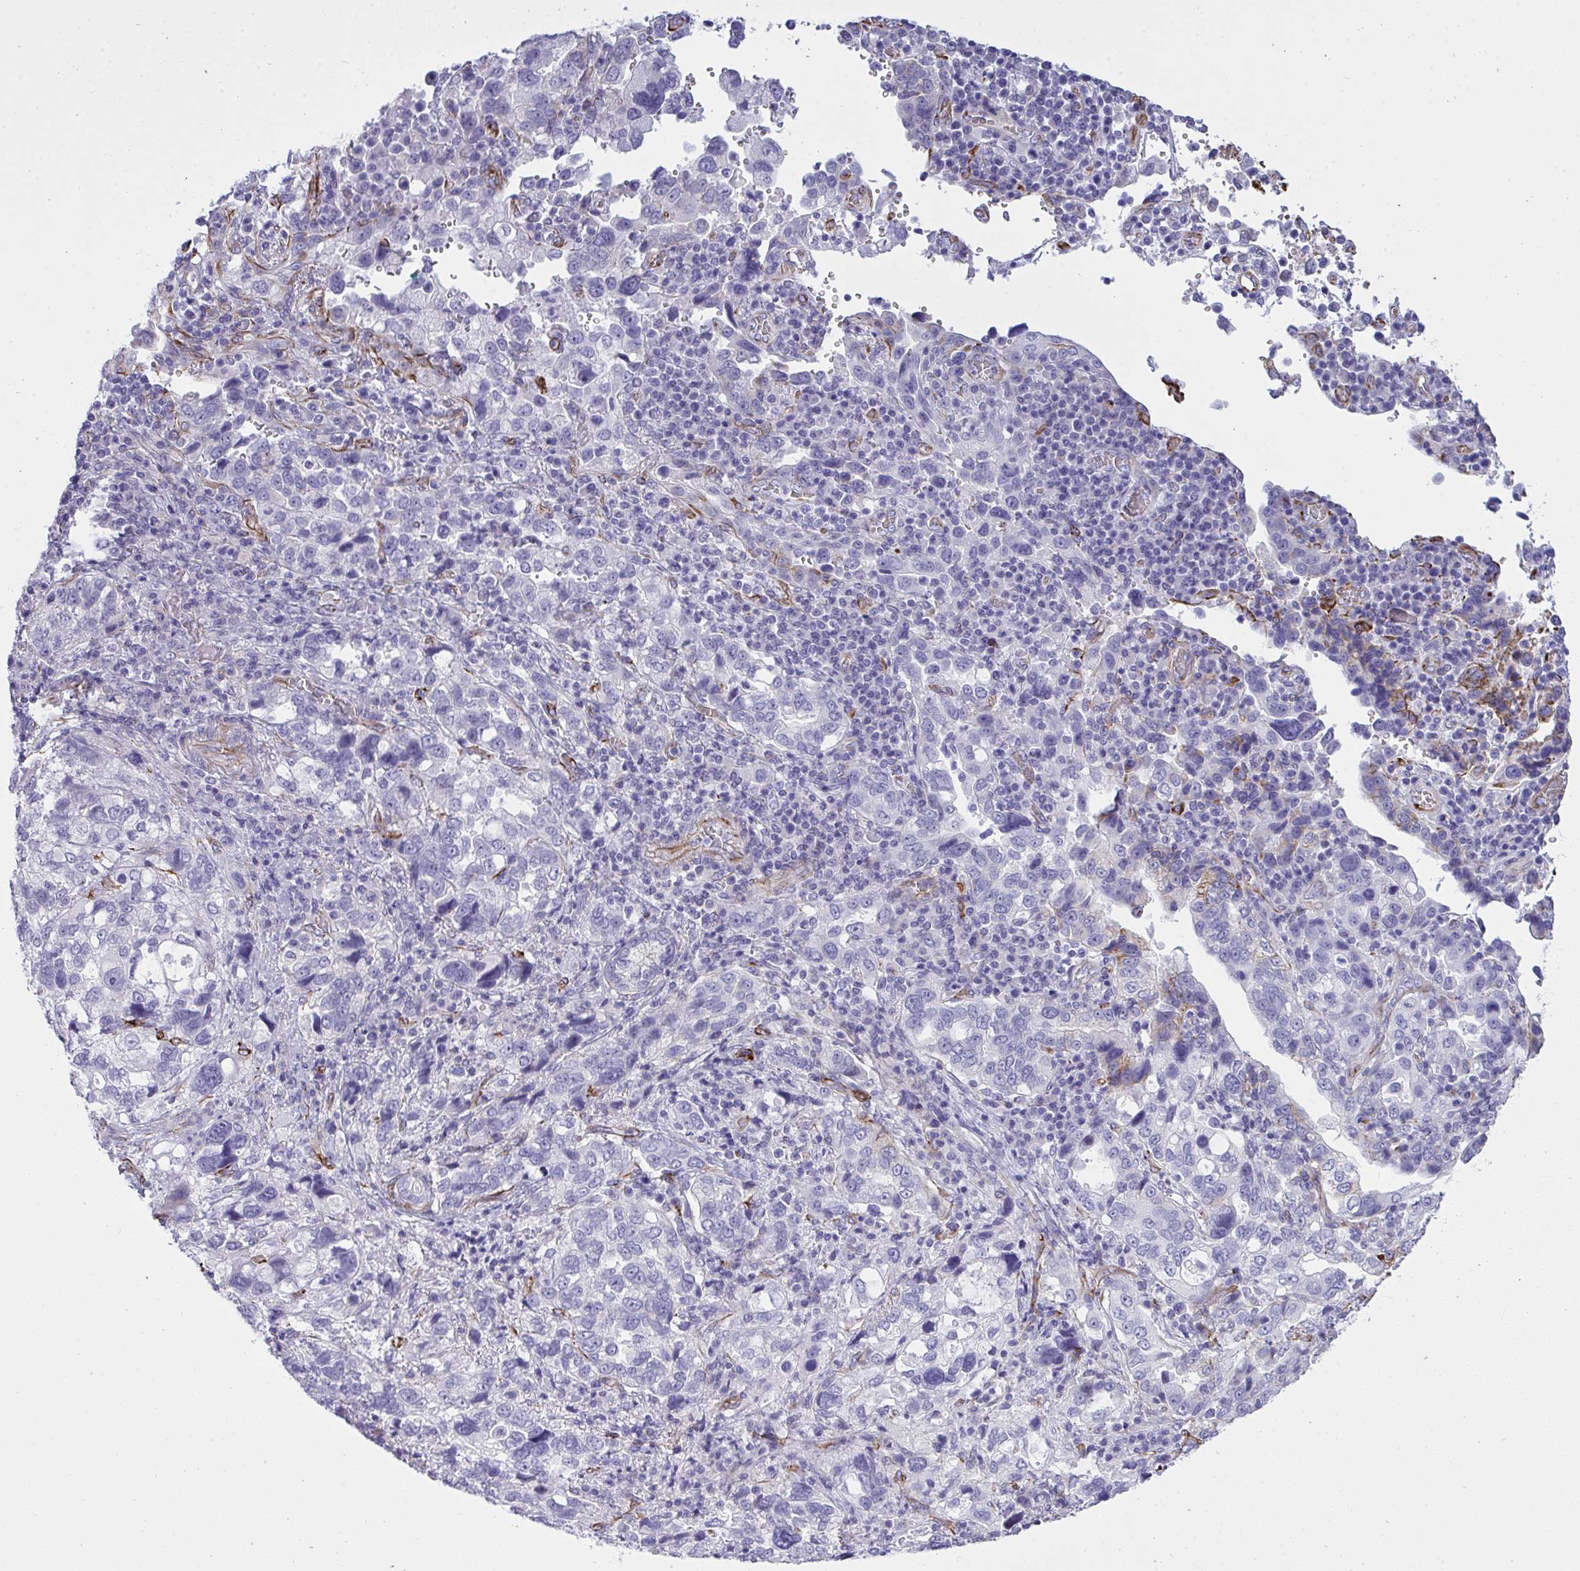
{"staining": {"intensity": "negative", "quantity": "none", "location": "none"}, "tissue": "stomach cancer", "cell_type": "Tumor cells", "image_type": "cancer", "snomed": [{"axis": "morphology", "description": "Adenocarcinoma, NOS"}, {"axis": "topography", "description": "Stomach, upper"}], "caption": "Tumor cells are negative for protein expression in human stomach cancer (adenocarcinoma).", "gene": "SLC35B1", "patient": {"sex": "female", "age": 81}}